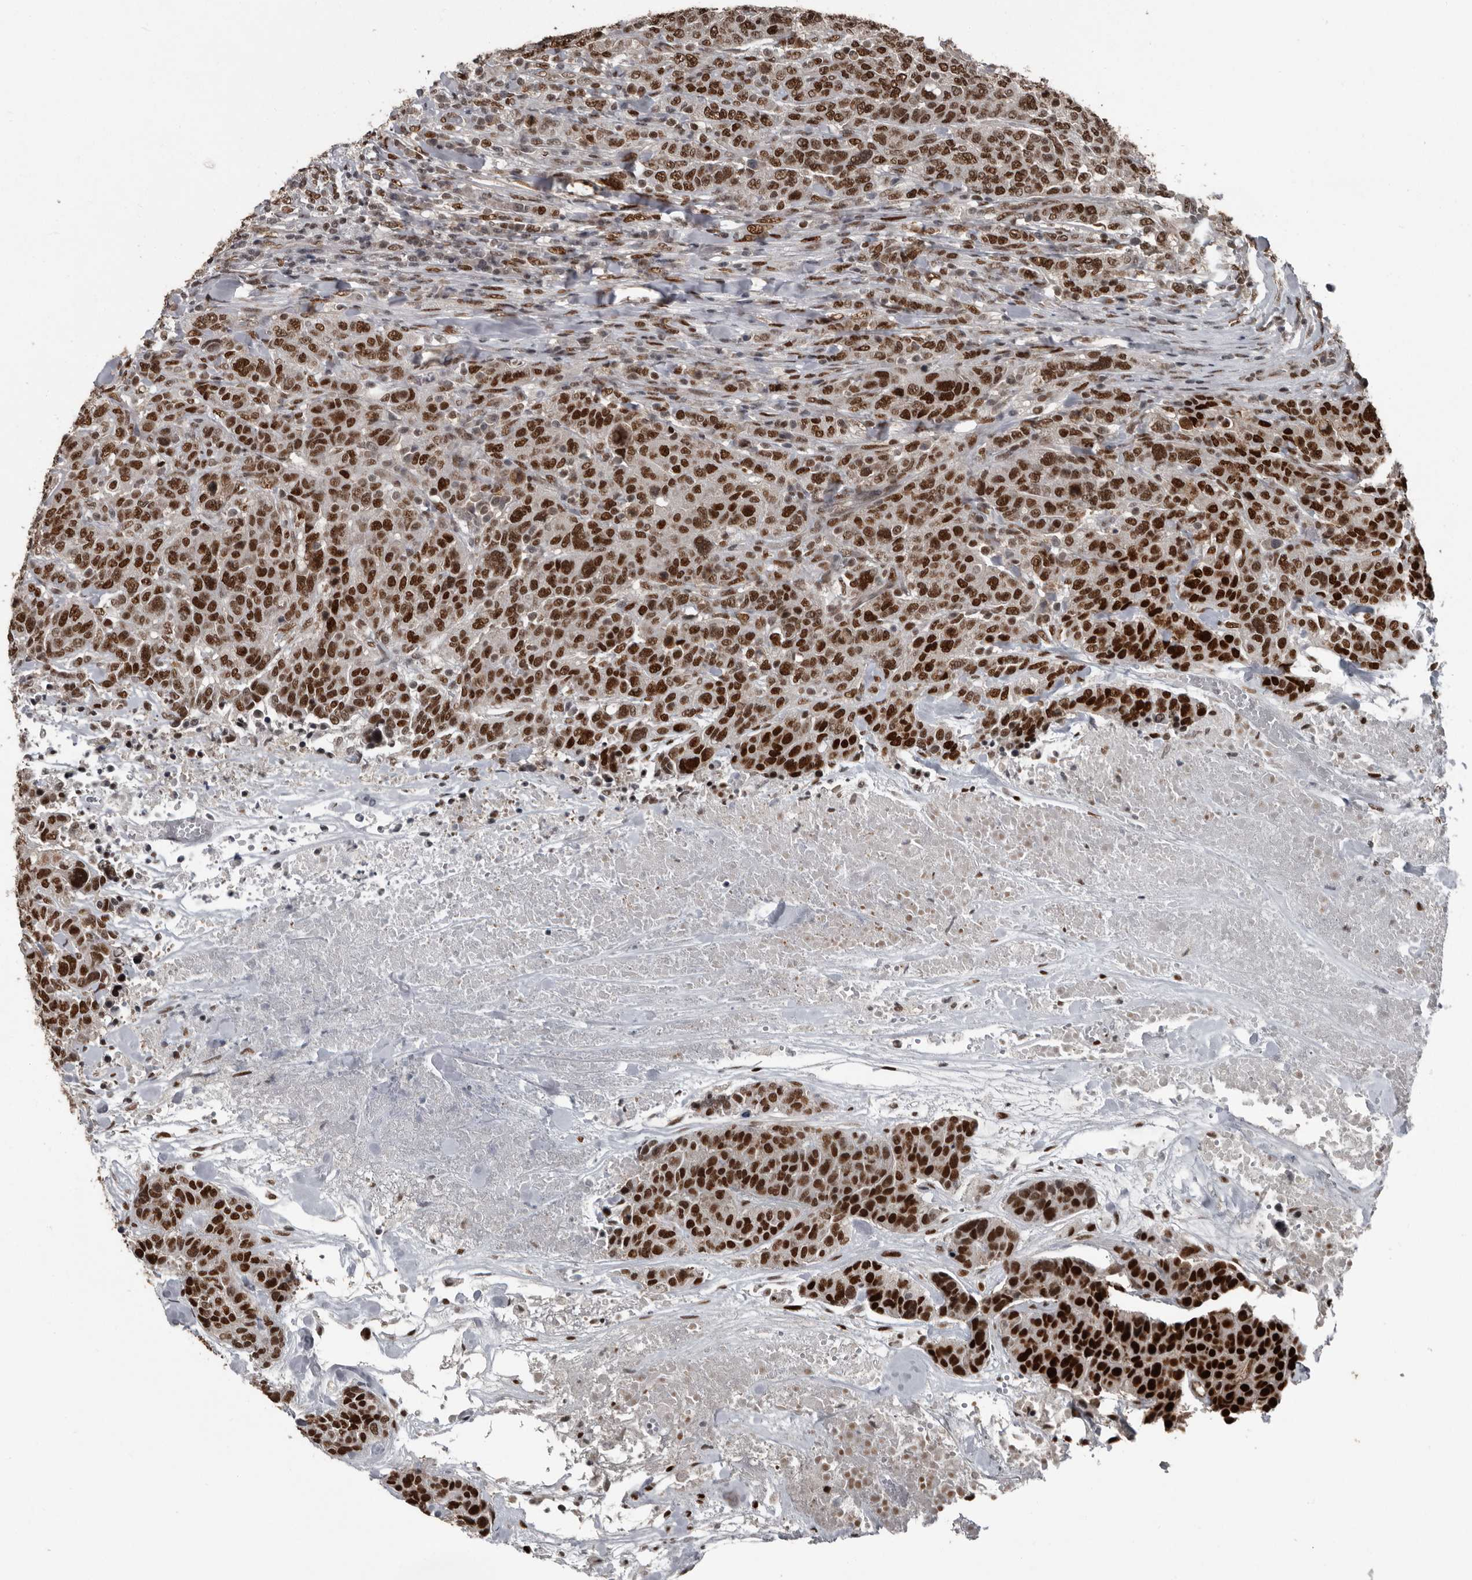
{"staining": {"intensity": "strong", "quantity": ">75%", "location": "nuclear"}, "tissue": "breast cancer", "cell_type": "Tumor cells", "image_type": "cancer", "snomed": [{"axis": "morphology", "description": "Duct carcinoma"}, {"axis": "topography", "description": "Breast"}], "caption": "This micrograph demonstrates IHC staining of breast cancer (infiltrating ductal carcinoma), with high strong nuclear positivity in approximately >75% of tumor cells.", "gene": "CHD1L", "patient": {"sex": "female", "age": 37}}